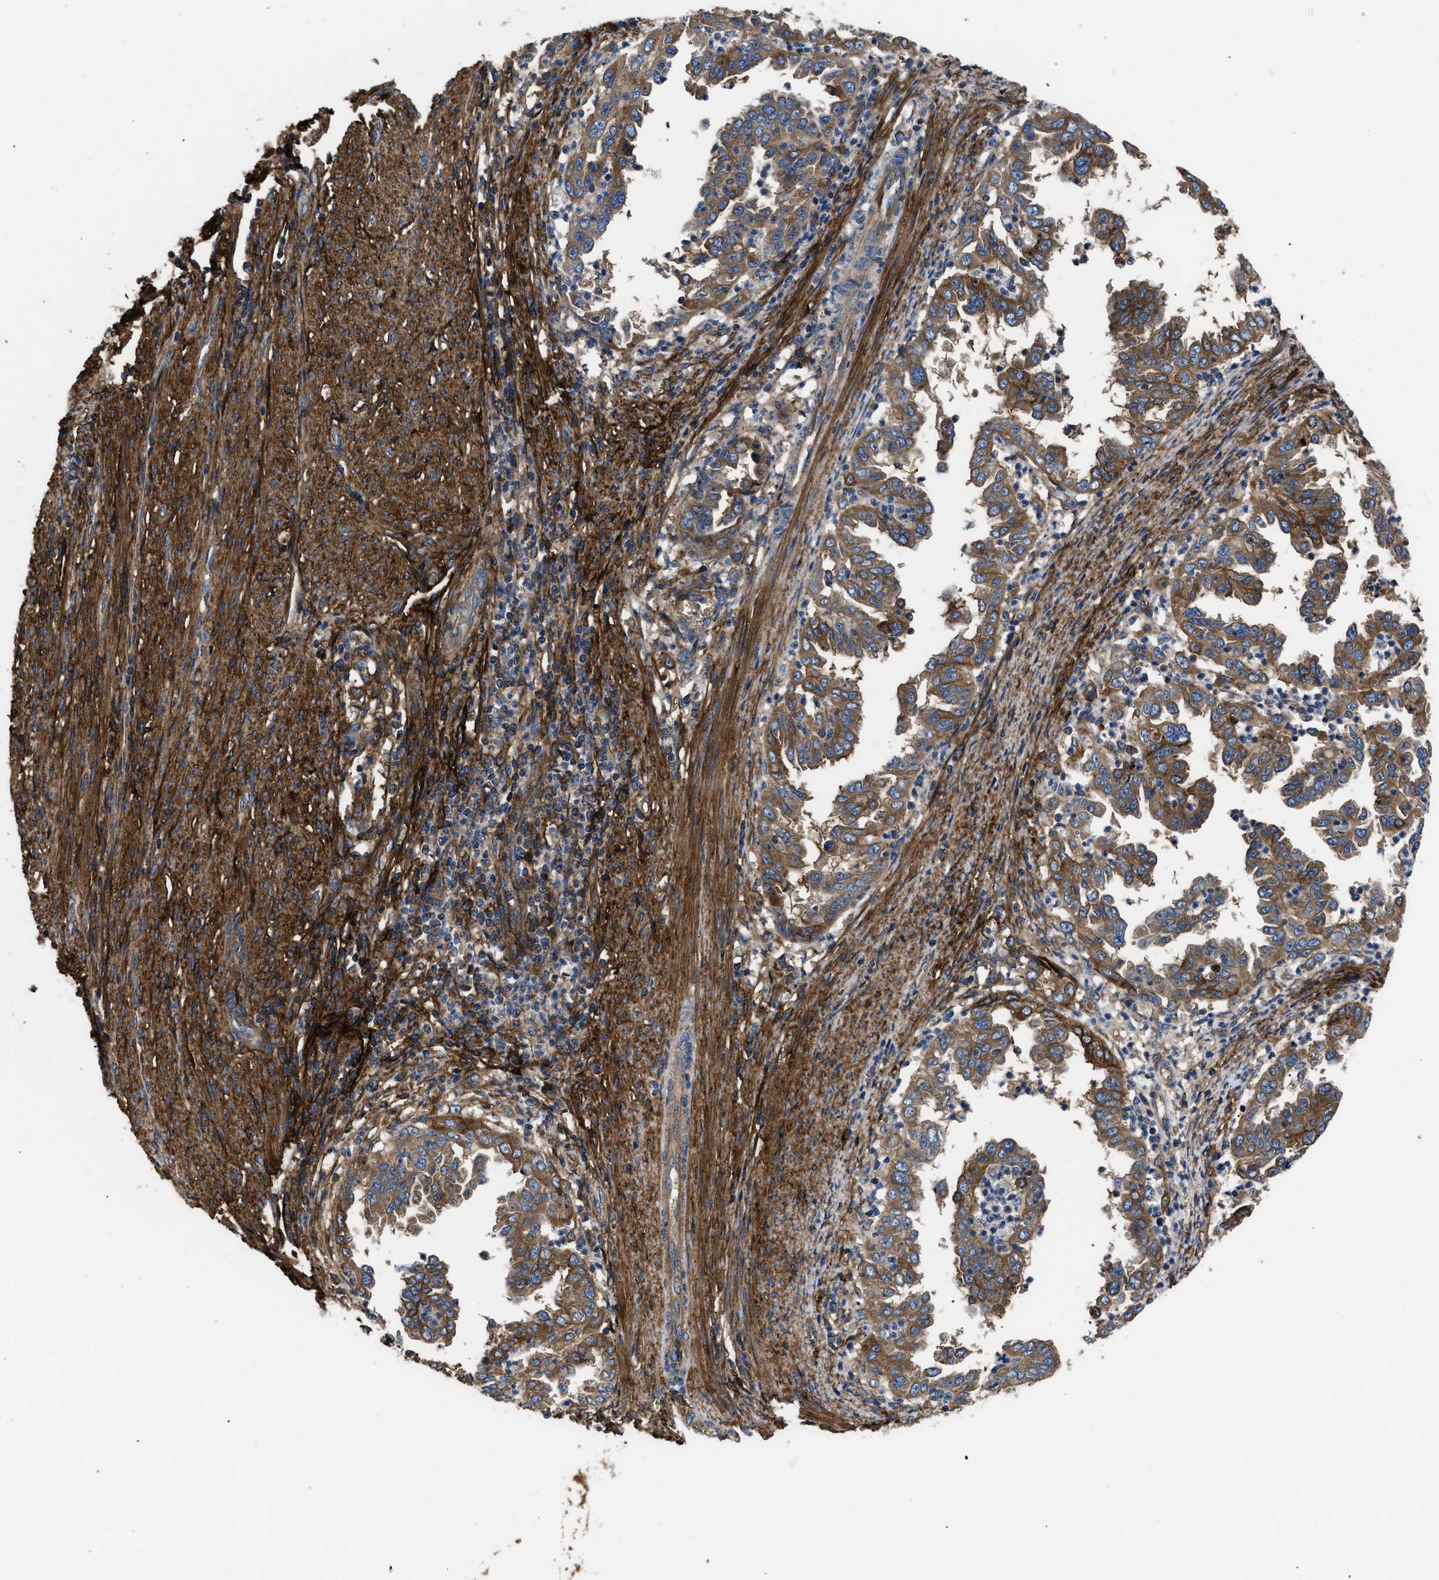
{"staining": {"intensity": "moderate", "quantity": ">75%", "location": "cytoplasmic/membranous"}, "tissue": "endometrial cancer", "cell_type": "Tumor cells", "image_type": "cancer", "snomed": [{"axis": "morphology", "description": "Adenocarcinoma, NOS"}, {"axis": "topography", "description": "Endometrium"}], "caption": "Human endometrial cancer stained for a protein (brown) shows moderate cytoplasmic/membranous positive expression in approximately >75% of tumor cells.", "gene": "NT5E", "patient": {"sex": "female", "age": 85}}